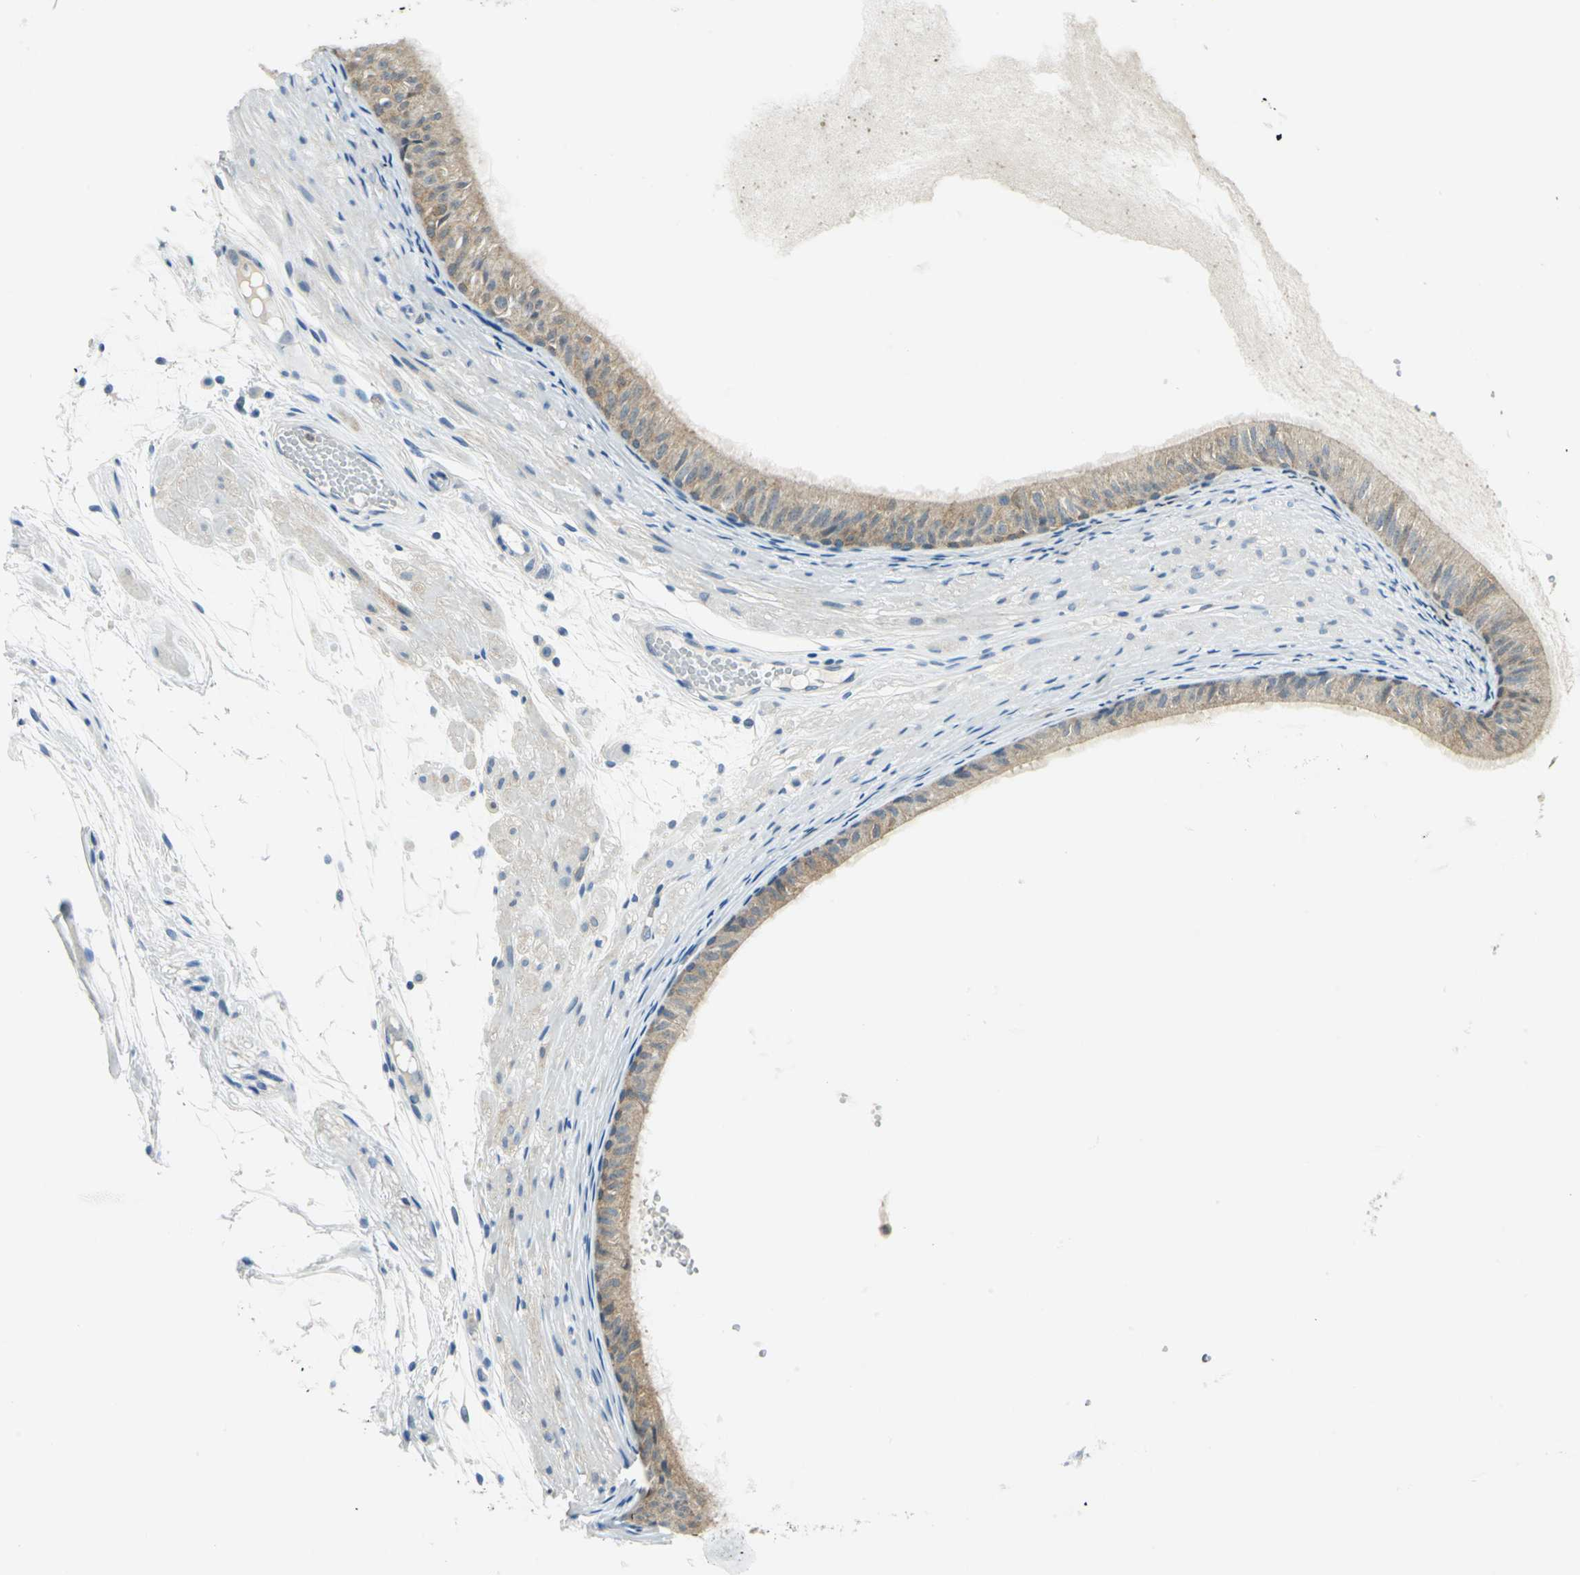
{"staining": {"intensity": "weak", "quantity": ">75%", "location": "cytoplasmic/membranous"}, "tissue": "epididymis", "cell_type": "Glandular cells", "image_type": "normal", "snomed": [{"axis": "morphology", "description": "Normal tissue, NOS"}, {"axis": "morphology", "description": "Atrophy, NOS"}, {"axis": "topography", "description": "Testis"}, {"axis": "topography", "description": "Epididymis"}], "caption": "Weak cytoplasmic/membranous positivity for a protein is identified in approximately >75% of glandular cells of benign epididymis using immunohistochemistry (IHC).", "gene": "ALDOA", "patient": {"sex": "male", "age": 18}}